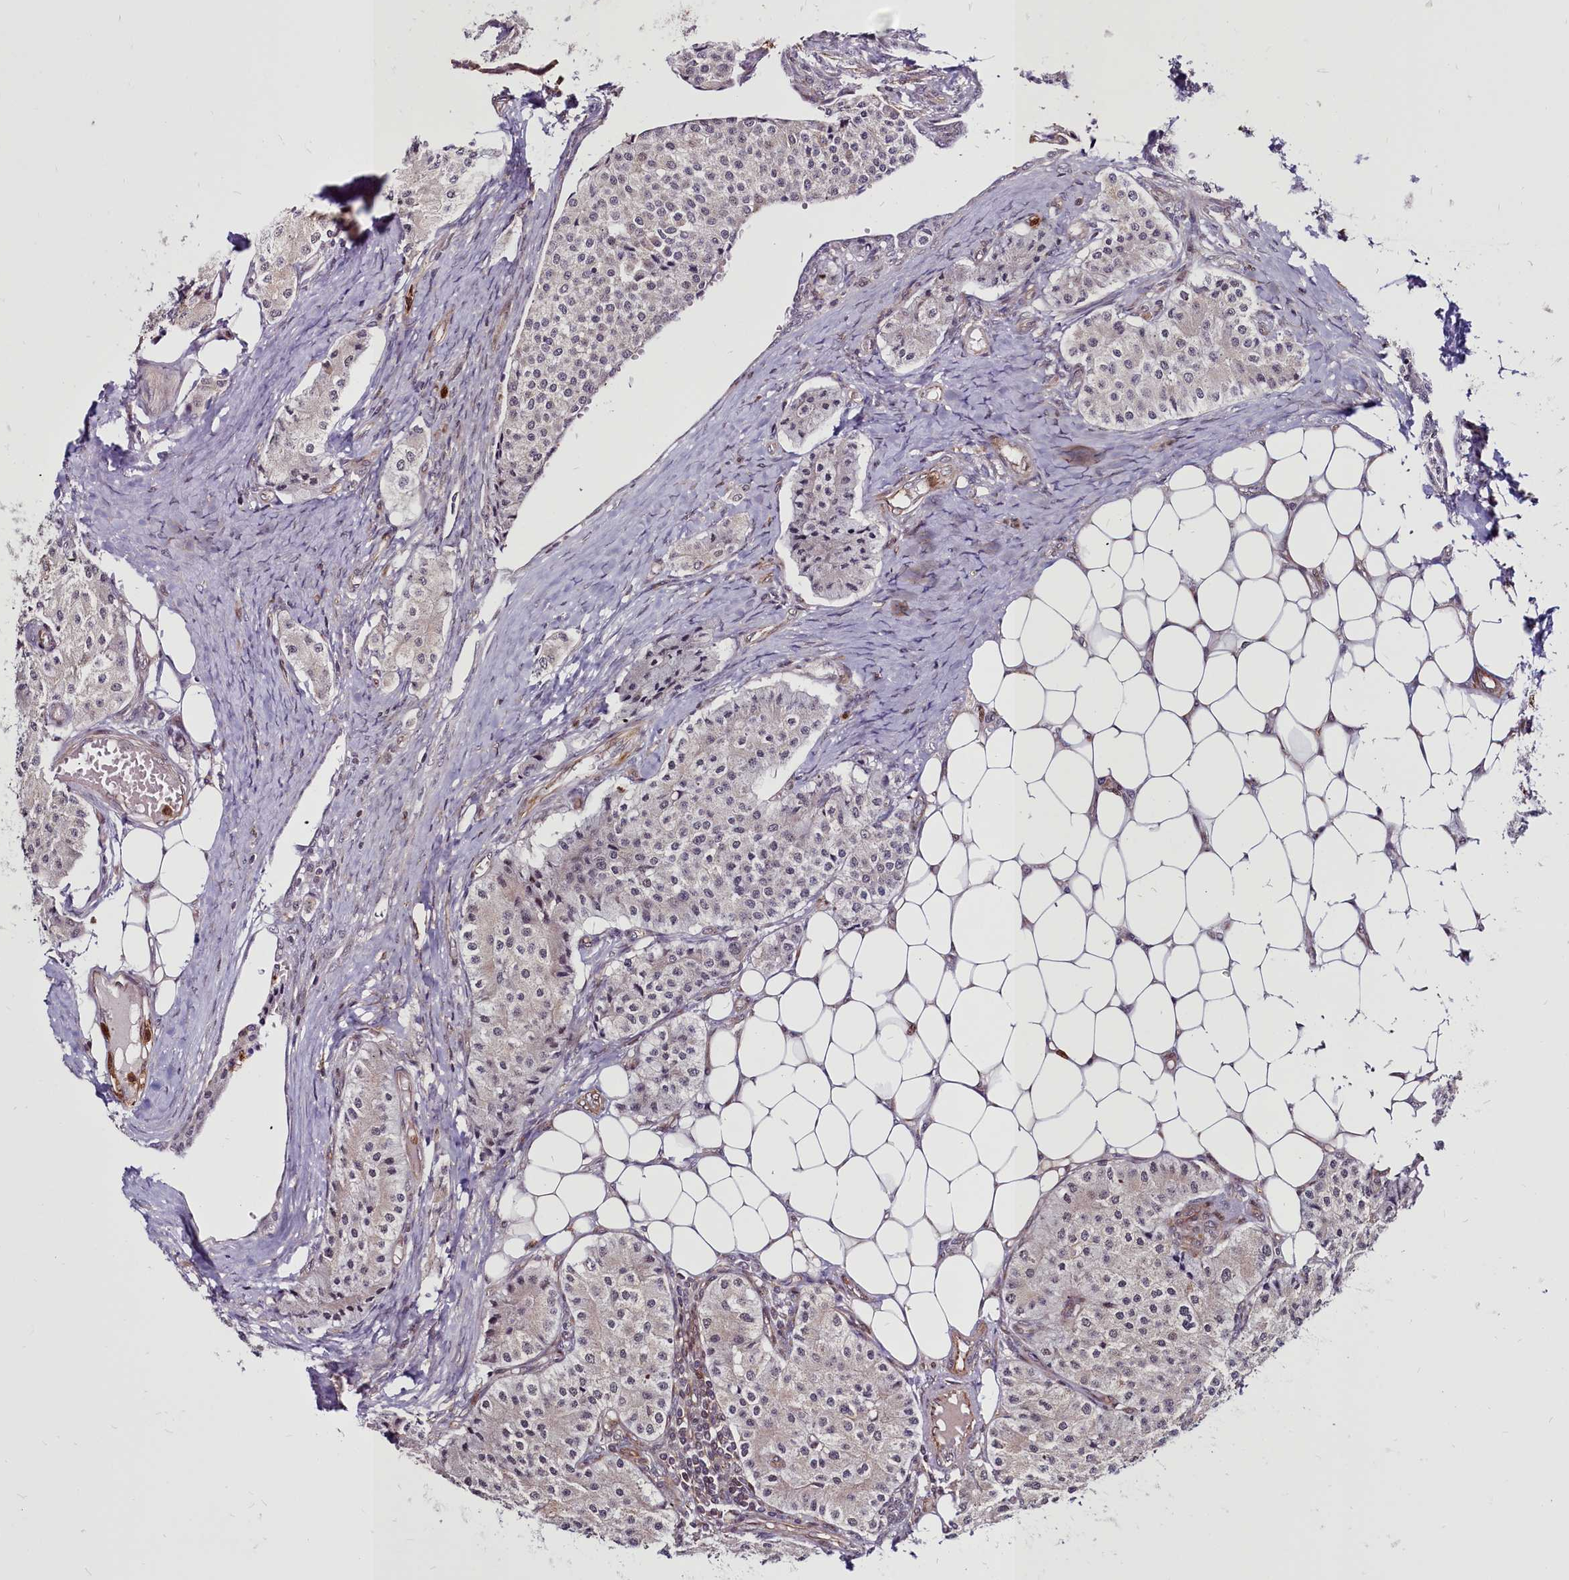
{"staining": {"intensity": "weak", "quantity": "<25%", "location": "cytoplasmic/membranous"}, "tissue": "carcinoid", "cell_type": "Tumor cells", "image_type": "cancer", "snomed": [{"axis": "morphology", "description": "Carcinoid, malignant, NOS"}, {"axis": "topography", "description": "Colon"}], "caption": "DAB (3,3'-diaminobenzidine) immunohistochemical staining of human carcinoid demonstrates no significant expression in tumor cells.", "gene": "CLK3", "patient": {"sex": "female", "age": 52}}